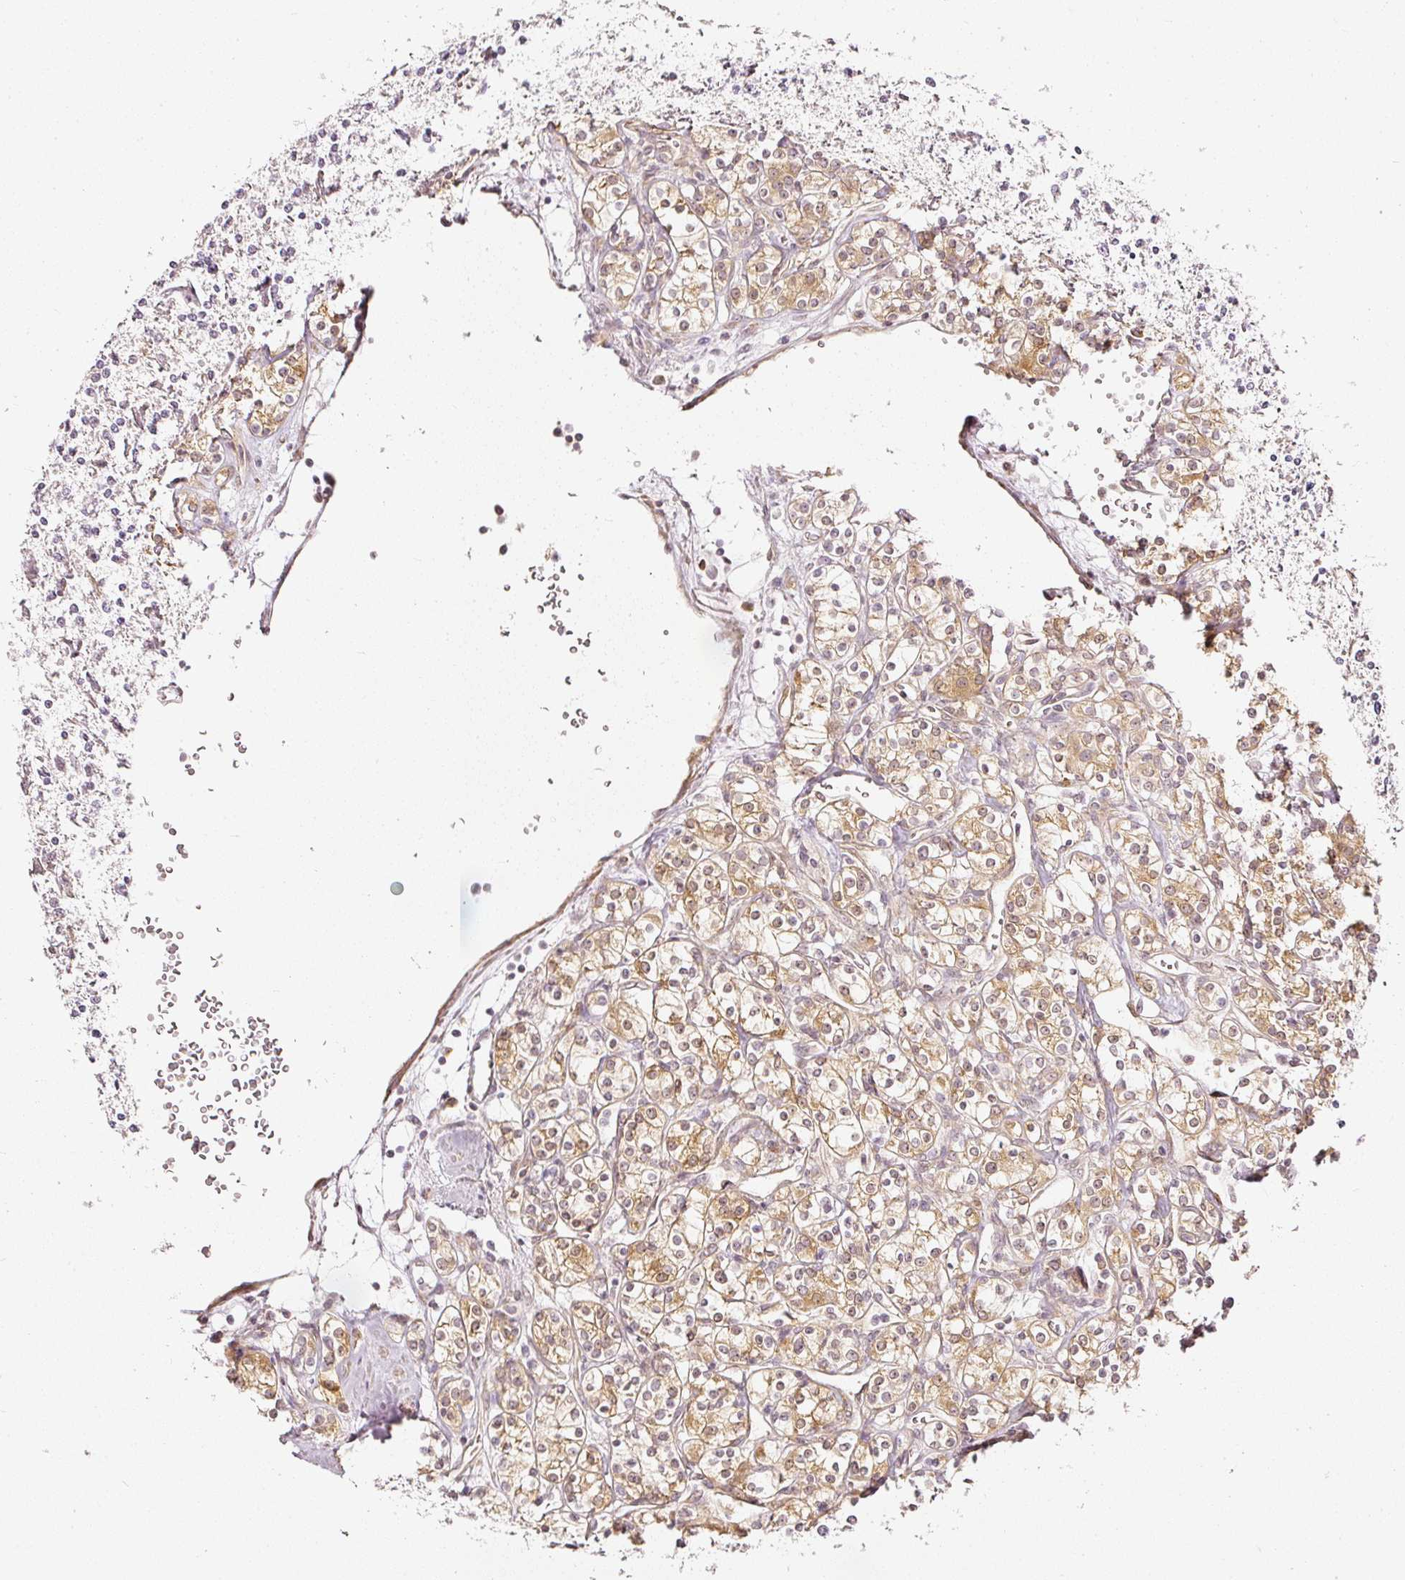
{"staining": {"intensity": "moderate", "quantity": "25%-75%", "location": "cytoplasmic/membranous"}, "tissue": "renal cancer", "cell_type": "Tumor cells", "image_type": "cancer", "snomed": [{"axis": "morphology", "description": "Adenocarcinoma, NOS"}, {"axis": "topography", "description": "Kidney"}], "caption": "Approximately 25%-75% of tumor cells in human renal cancer (adenocarcinoma) show moderate cytoplasmic/membranous protein staining as visualized by brown immunohistochemical staining.", "gene": "DRD2", "patient": {"sex": "male", "age": 77}}